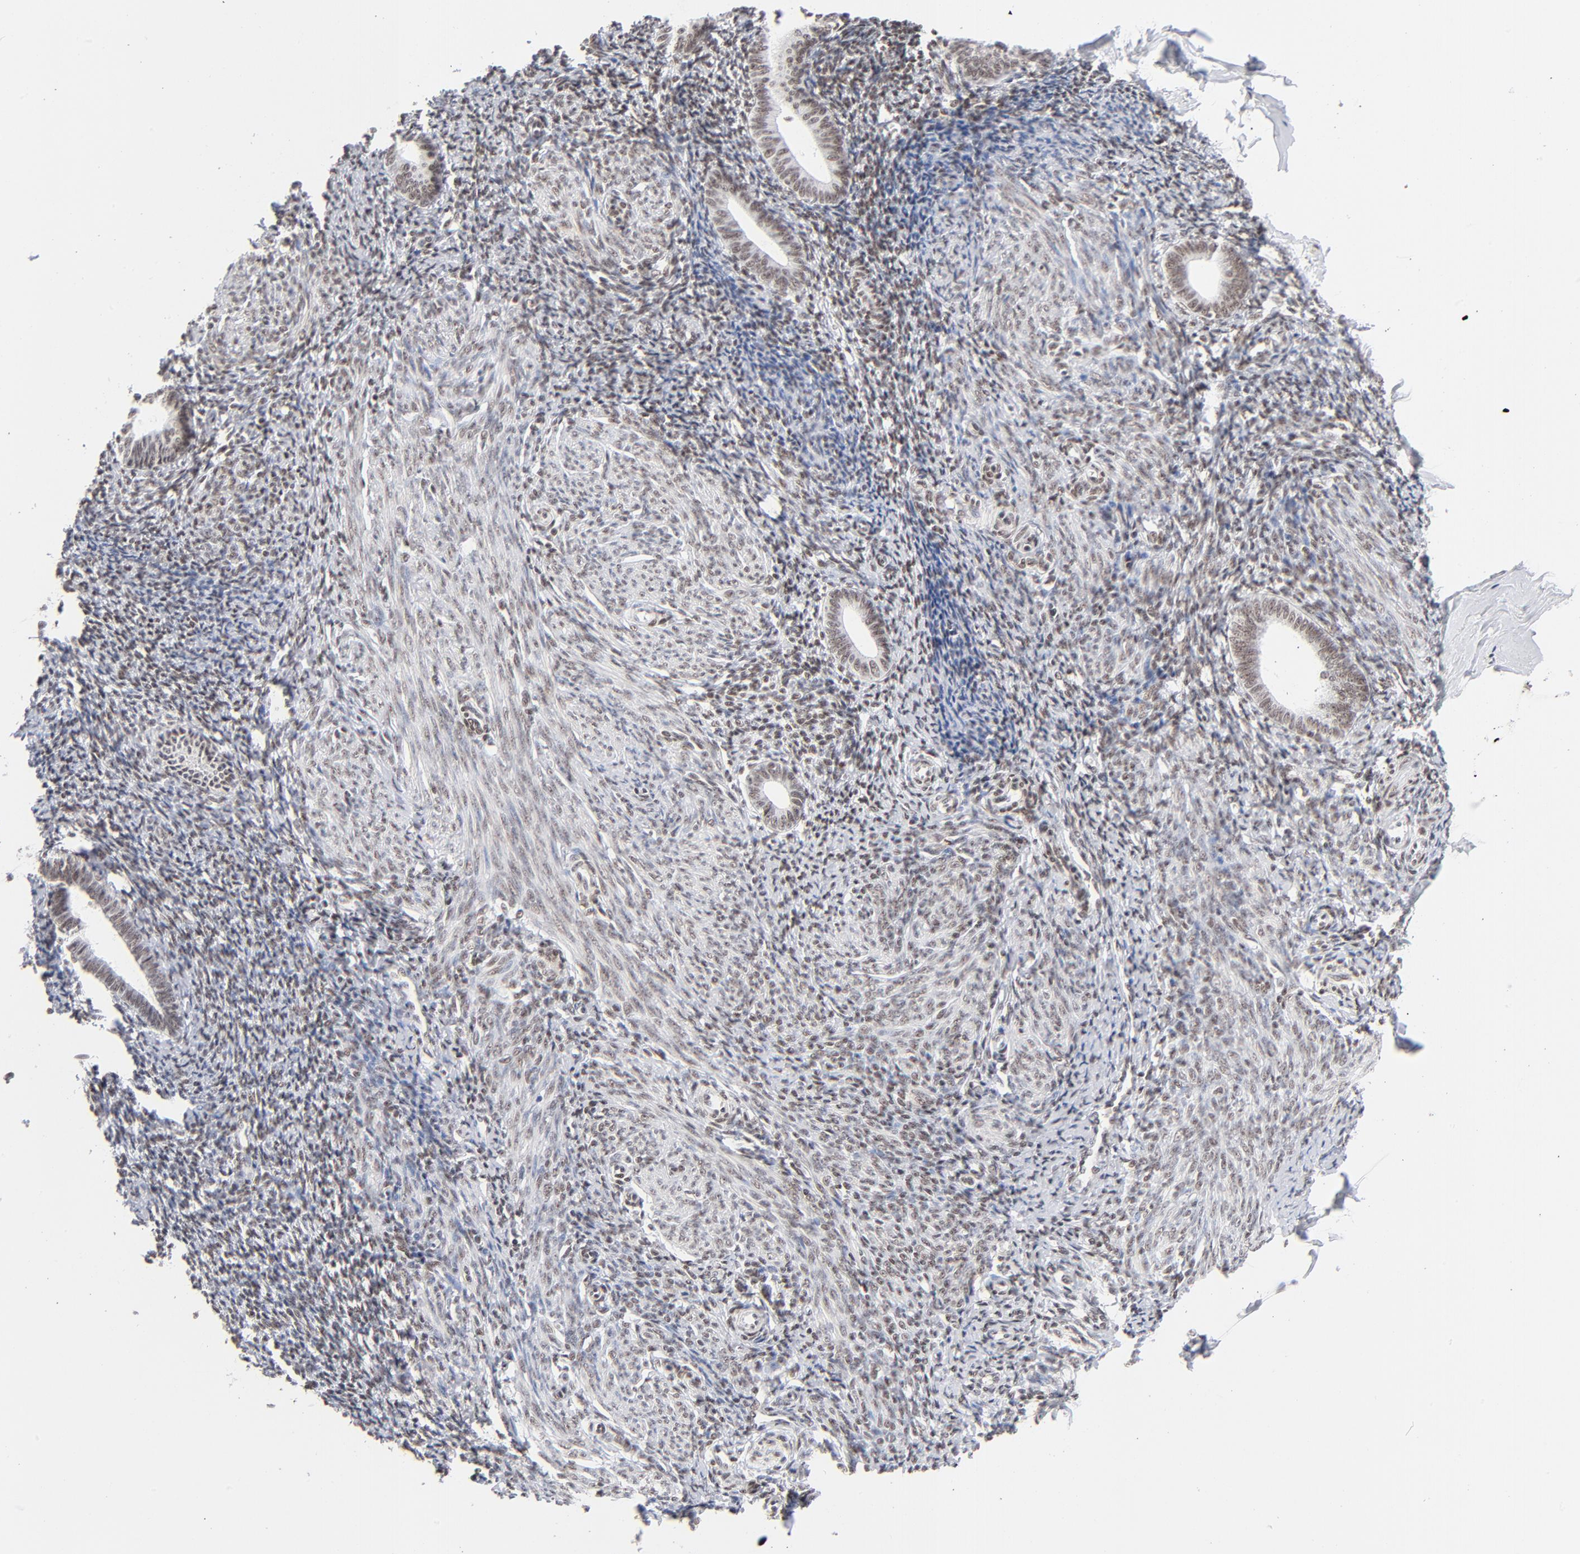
{"staining": {"intensity": "weak", "quantity": "25%-75%", "location": "nuclear"}, "tissue": "endometrium", "cell_type": "Cells in endometrial stroma", "image_type": "normal", "snomed": [{"axis": "morphology", "description": "Normal tissue, NOS"}, {"axis": "topography", "description": "Endometrium"}], "caption": "This photomicrograph exhibits IHC staining of unremarkable human endometrium, with low weak nuclear expression in approximately 25%-75% of cells in endometrial stroma.", "gene": "ZNF143", "patient": {"sex": "female", "age": 57}}